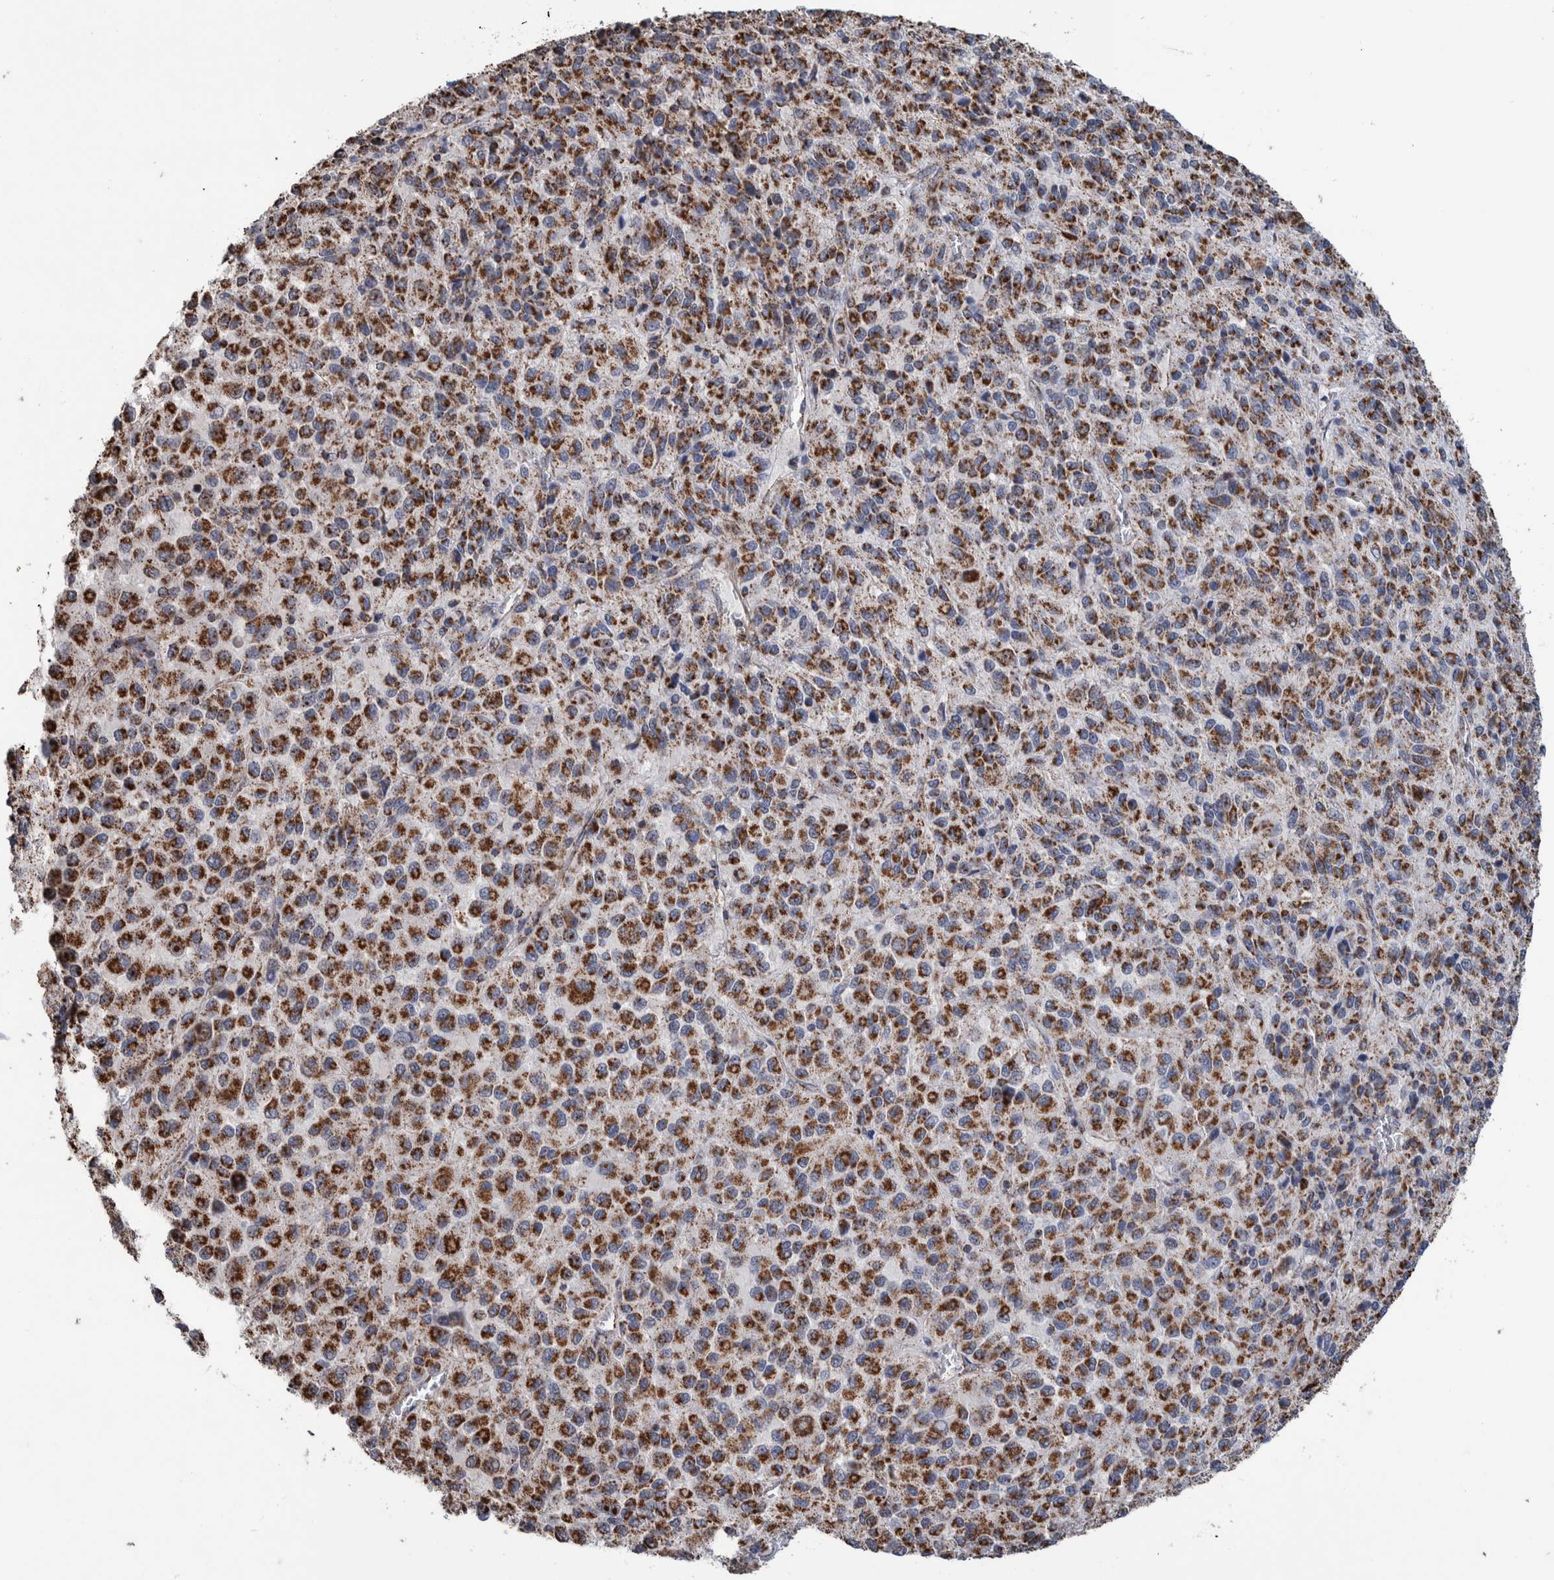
{"staining": {"intensity": "moderate", "quantity": ">75%", "location": "cytoplasmic/membranous"}, "tissue": "melanoma", "cell_type": "Tumor cells", "image_type": "cancer", "snomed": [{"axis": "morphology", "description": "Malignant melanoma, Metastatic site"}, {"axis": "topography", "description": "Lung"}], "caption": "Malignant melanoma (metastatic site) stained for a protein (brown) displays moderate cytoplasmic/membranous positive staining in approximately >75% of tumor cells.", "gene": "DECR1", "patient": {"sex": "male", "age": 64}}